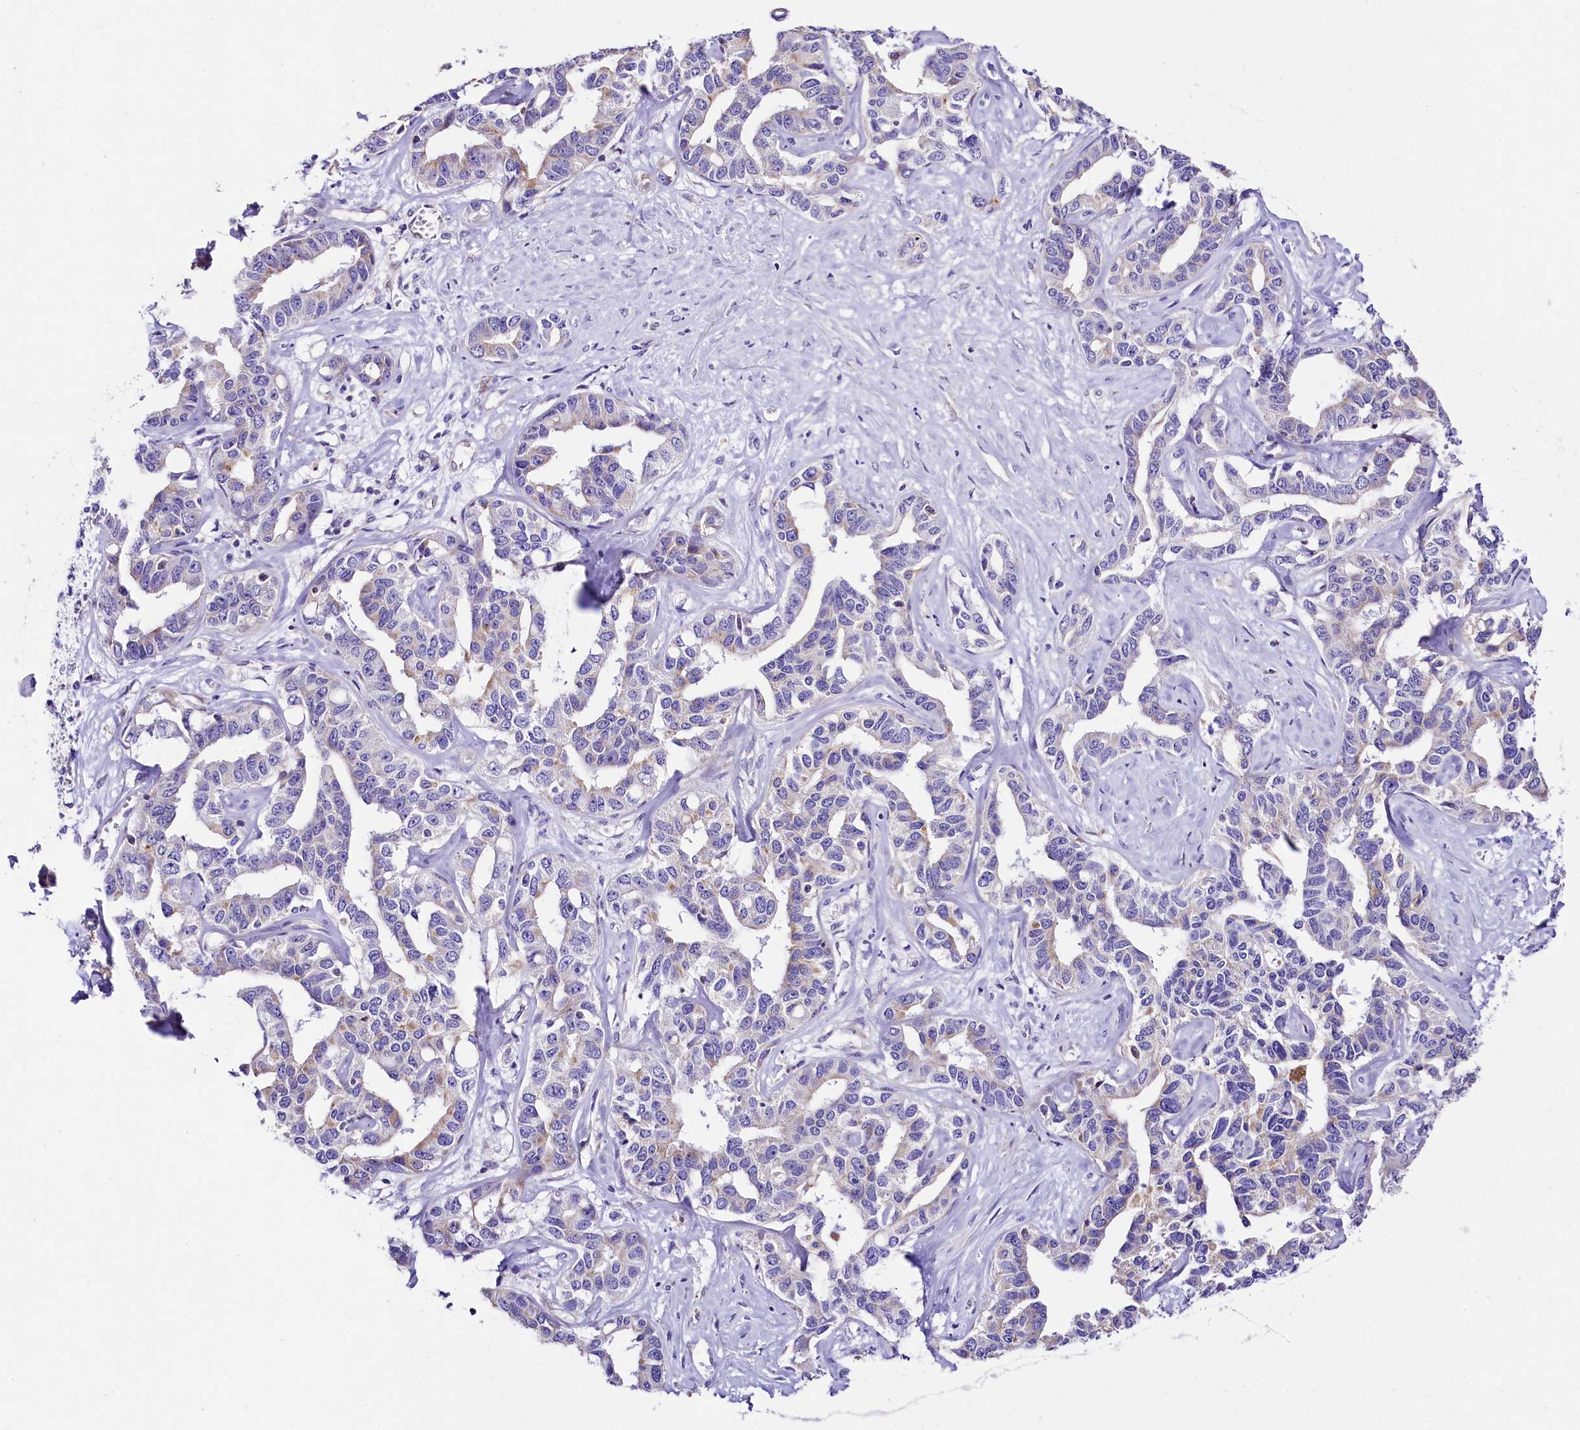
{"staining": {"intensity": "weak", "quantity": "<25%", "location": "cytoplasmic/membranous"}, "tissue": "liver cancer", "cell_type": "Tumor cells", "image_type": "cancer", "snomed": [{"axis": "morphology", "description": "Cholangiocarcinoma"}, {"axis": "topography", "description": "Liver"}], "caption": "High power microscopy histopathology image of an immunohistochemistry (IHC) photomicrograph of liver cancer, revealing no significant staining in tumor cells.", "gene": "ACAA2", "patient": {"sex": "male", "age": 59}}